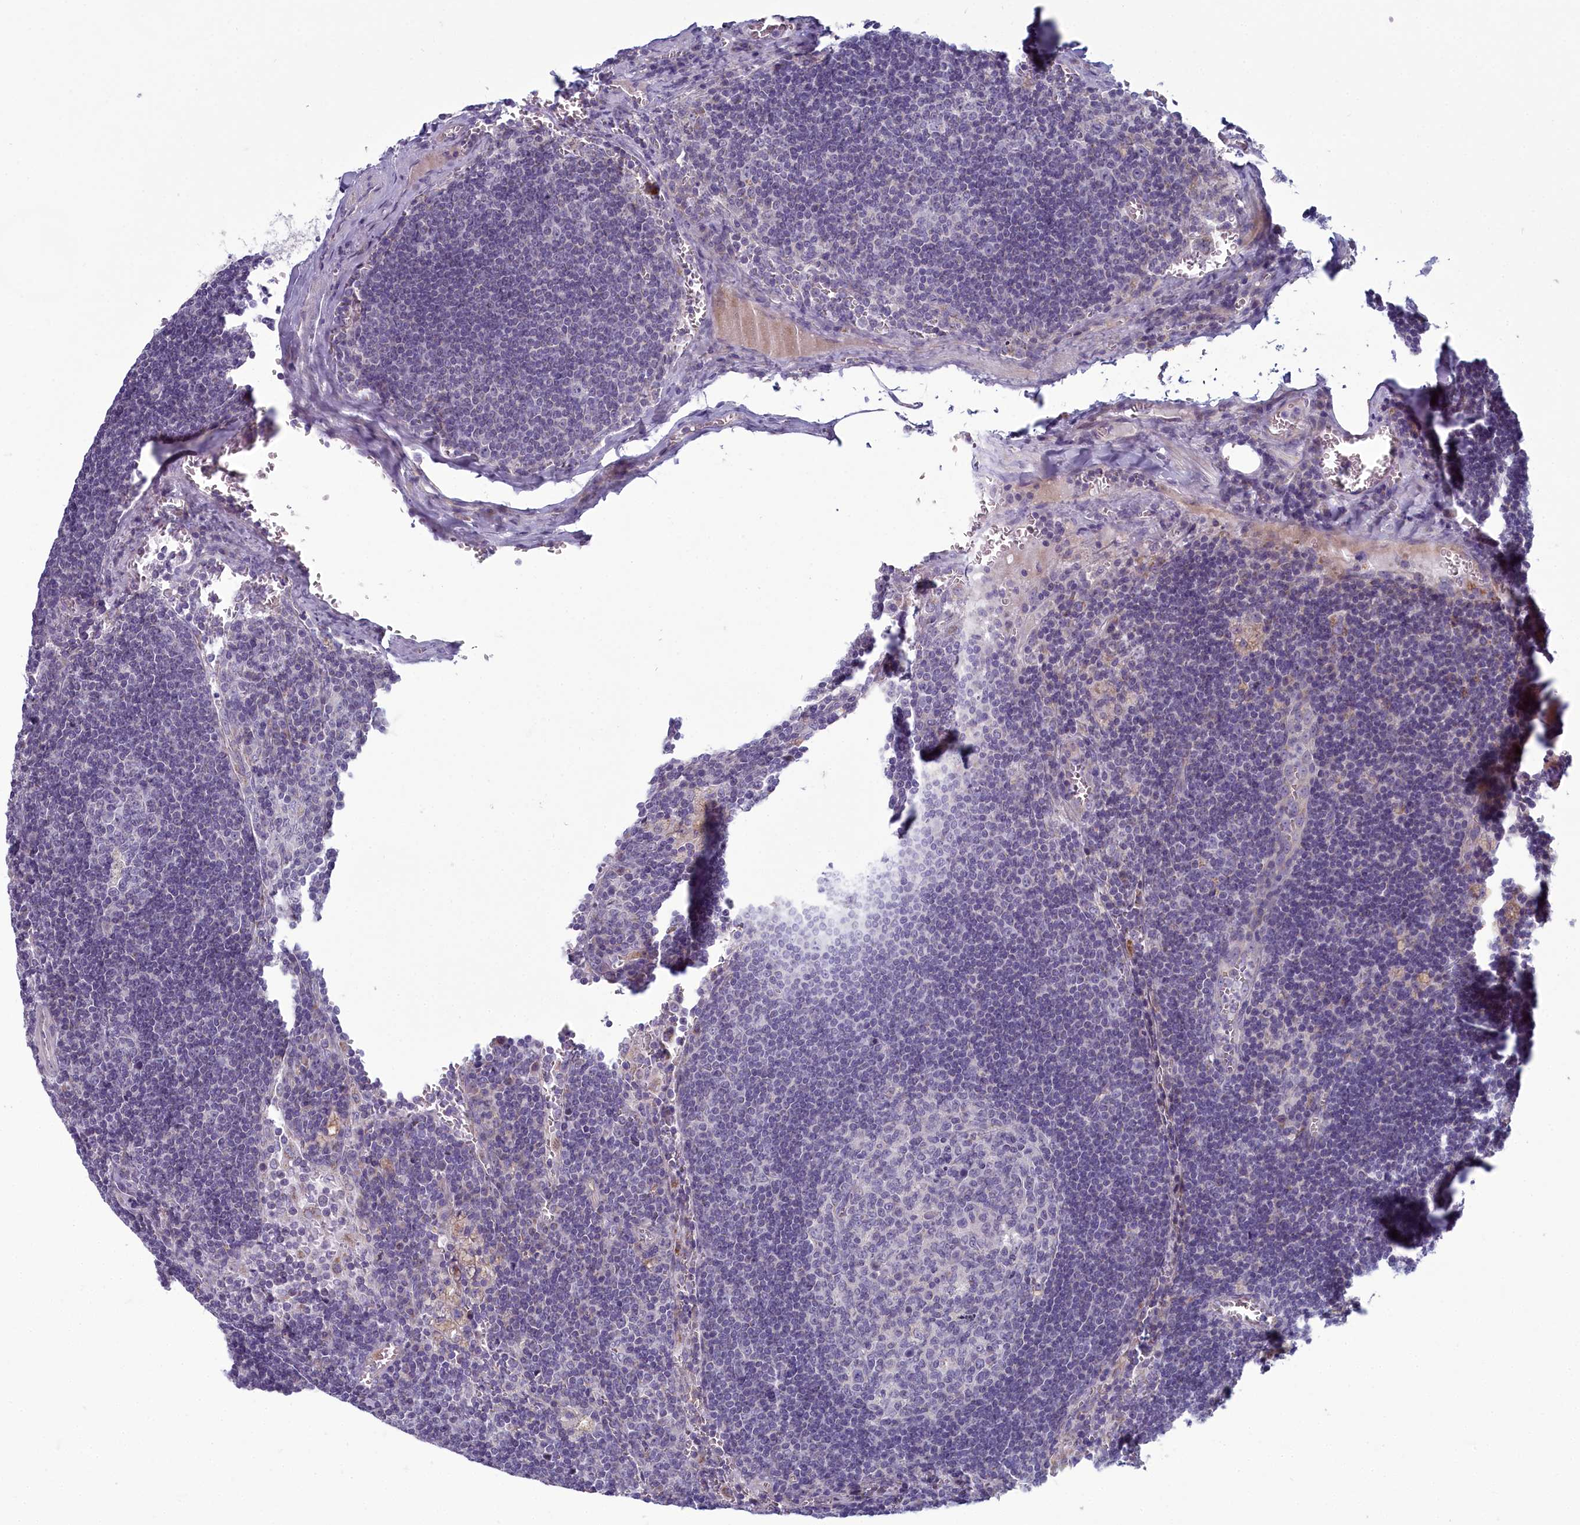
{"staining": {"intensity": "negative", "quantity": "none", "location": "none"}, "tissue": "lymph node", "cell_type": "Germinal center cells", "image_type": "normal", "snomed": [{"axis": "morphology", "description": "Normal tissue, NOS"}, {"axis": "topography", "description": "Lymph node"}], "caption": "Protein analysis of unremarkable lymph node demonstrates no significant positivity in germinal center cells. (Brightfield microscopy of DAB IHC at high magnification).", "gene": "INSYN2A", "patient": {"sex": "female", "age": 73}}